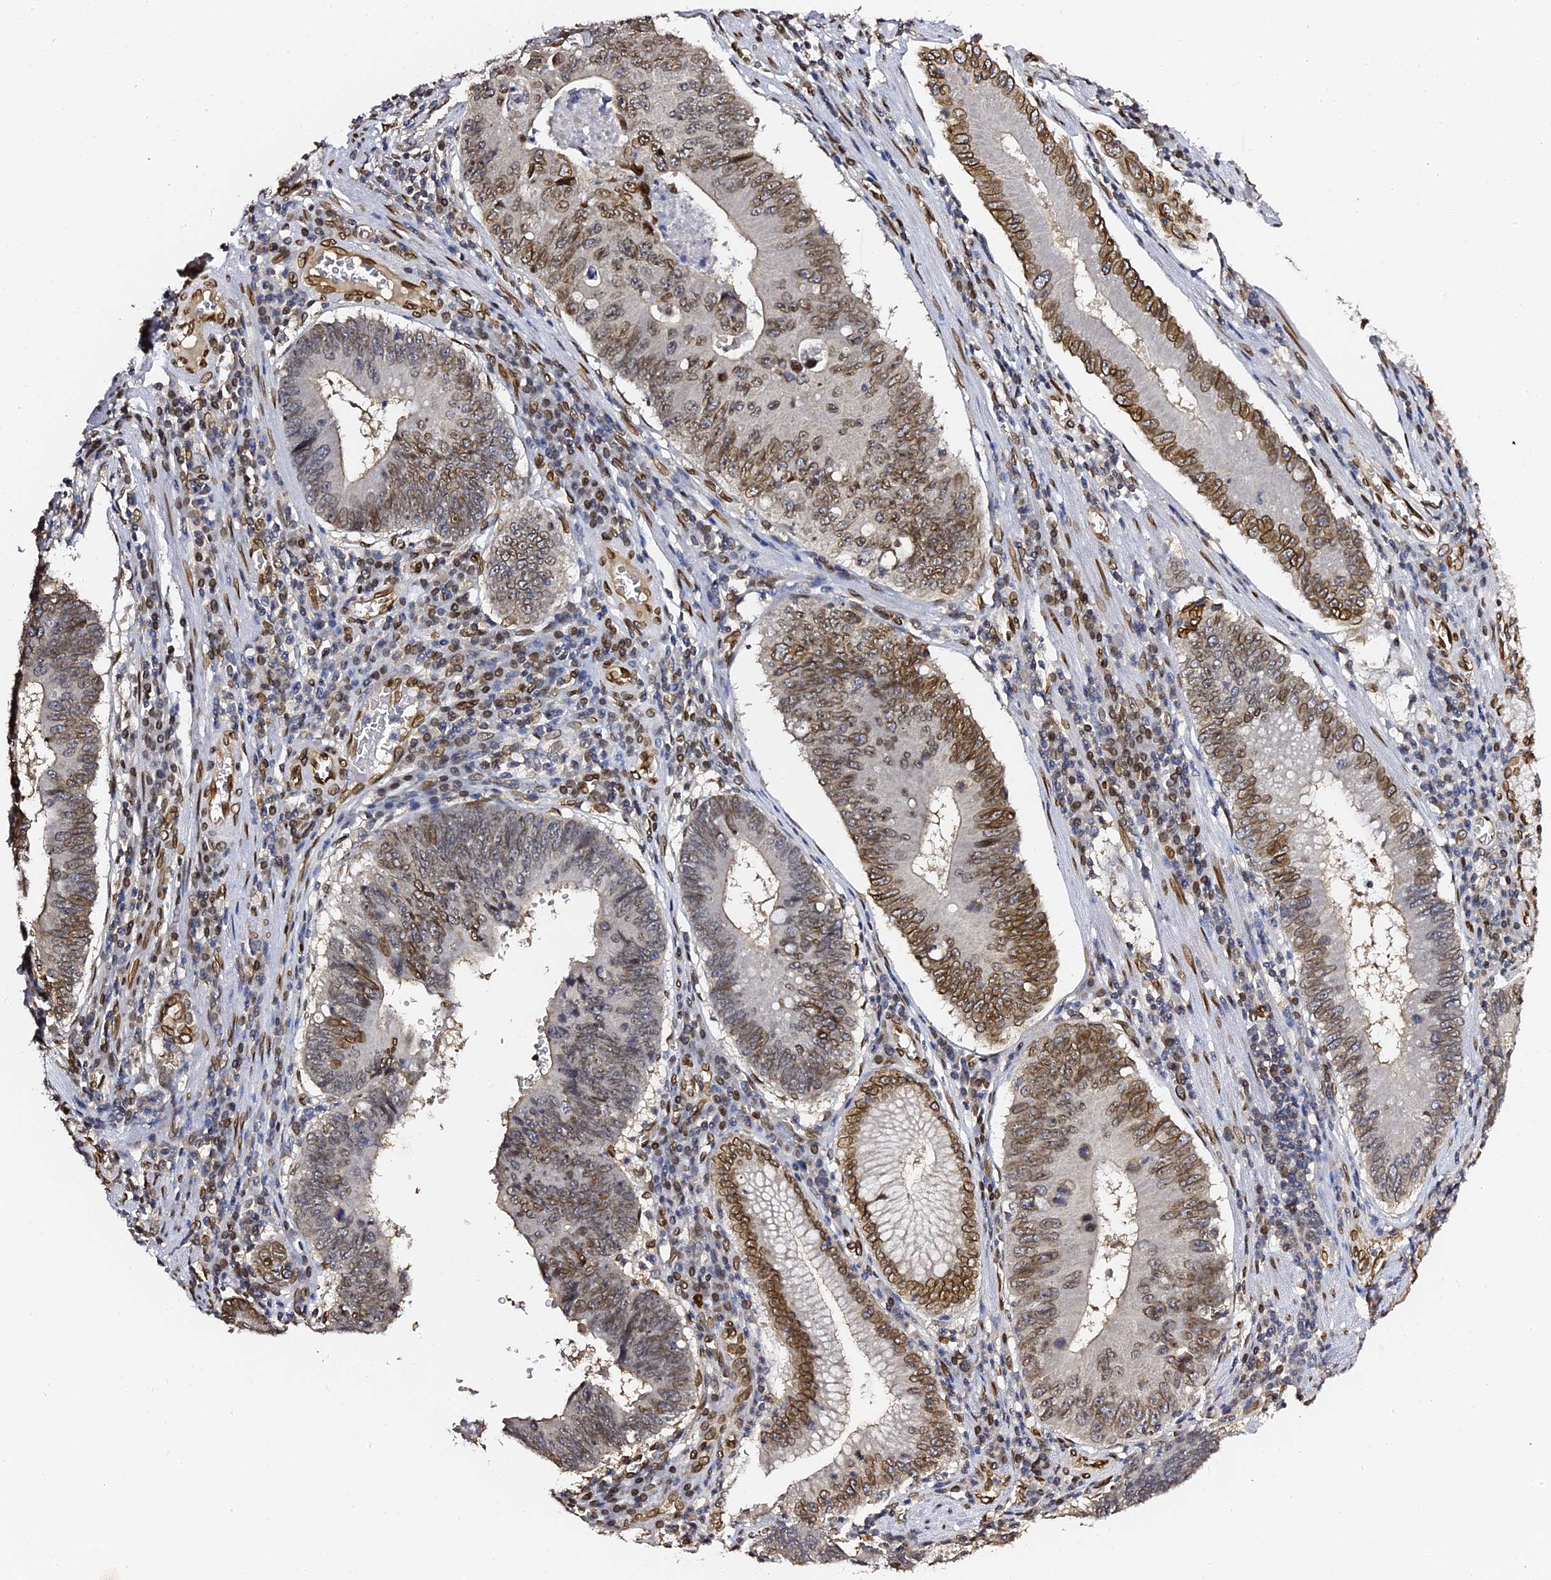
{"staining": {"intensity": "strong", "quantity": "25%-75%", "location": "cytoplasmic/membranous,nuclear"}, "tissue": "stomach cancer", "cell_type": "Tumor cells", "image_type": "cancer", "snomed": [{"axis": "morphology", "description": "Adenocarcinoma, NOS"}, {"axis": "topography", "description": "Stomach"}], "caption": "An image of human stomach cancer stained for a protein exhibits strong cytoplasmic/membranous and nuclear brown staining in tumor cells. (DAB (3,3'-diaminobenzidine) IHC with brightfield microscopy, high magnification).", "gene": "ANAPC5", "patient": {"sex": "male", "age": 59}}